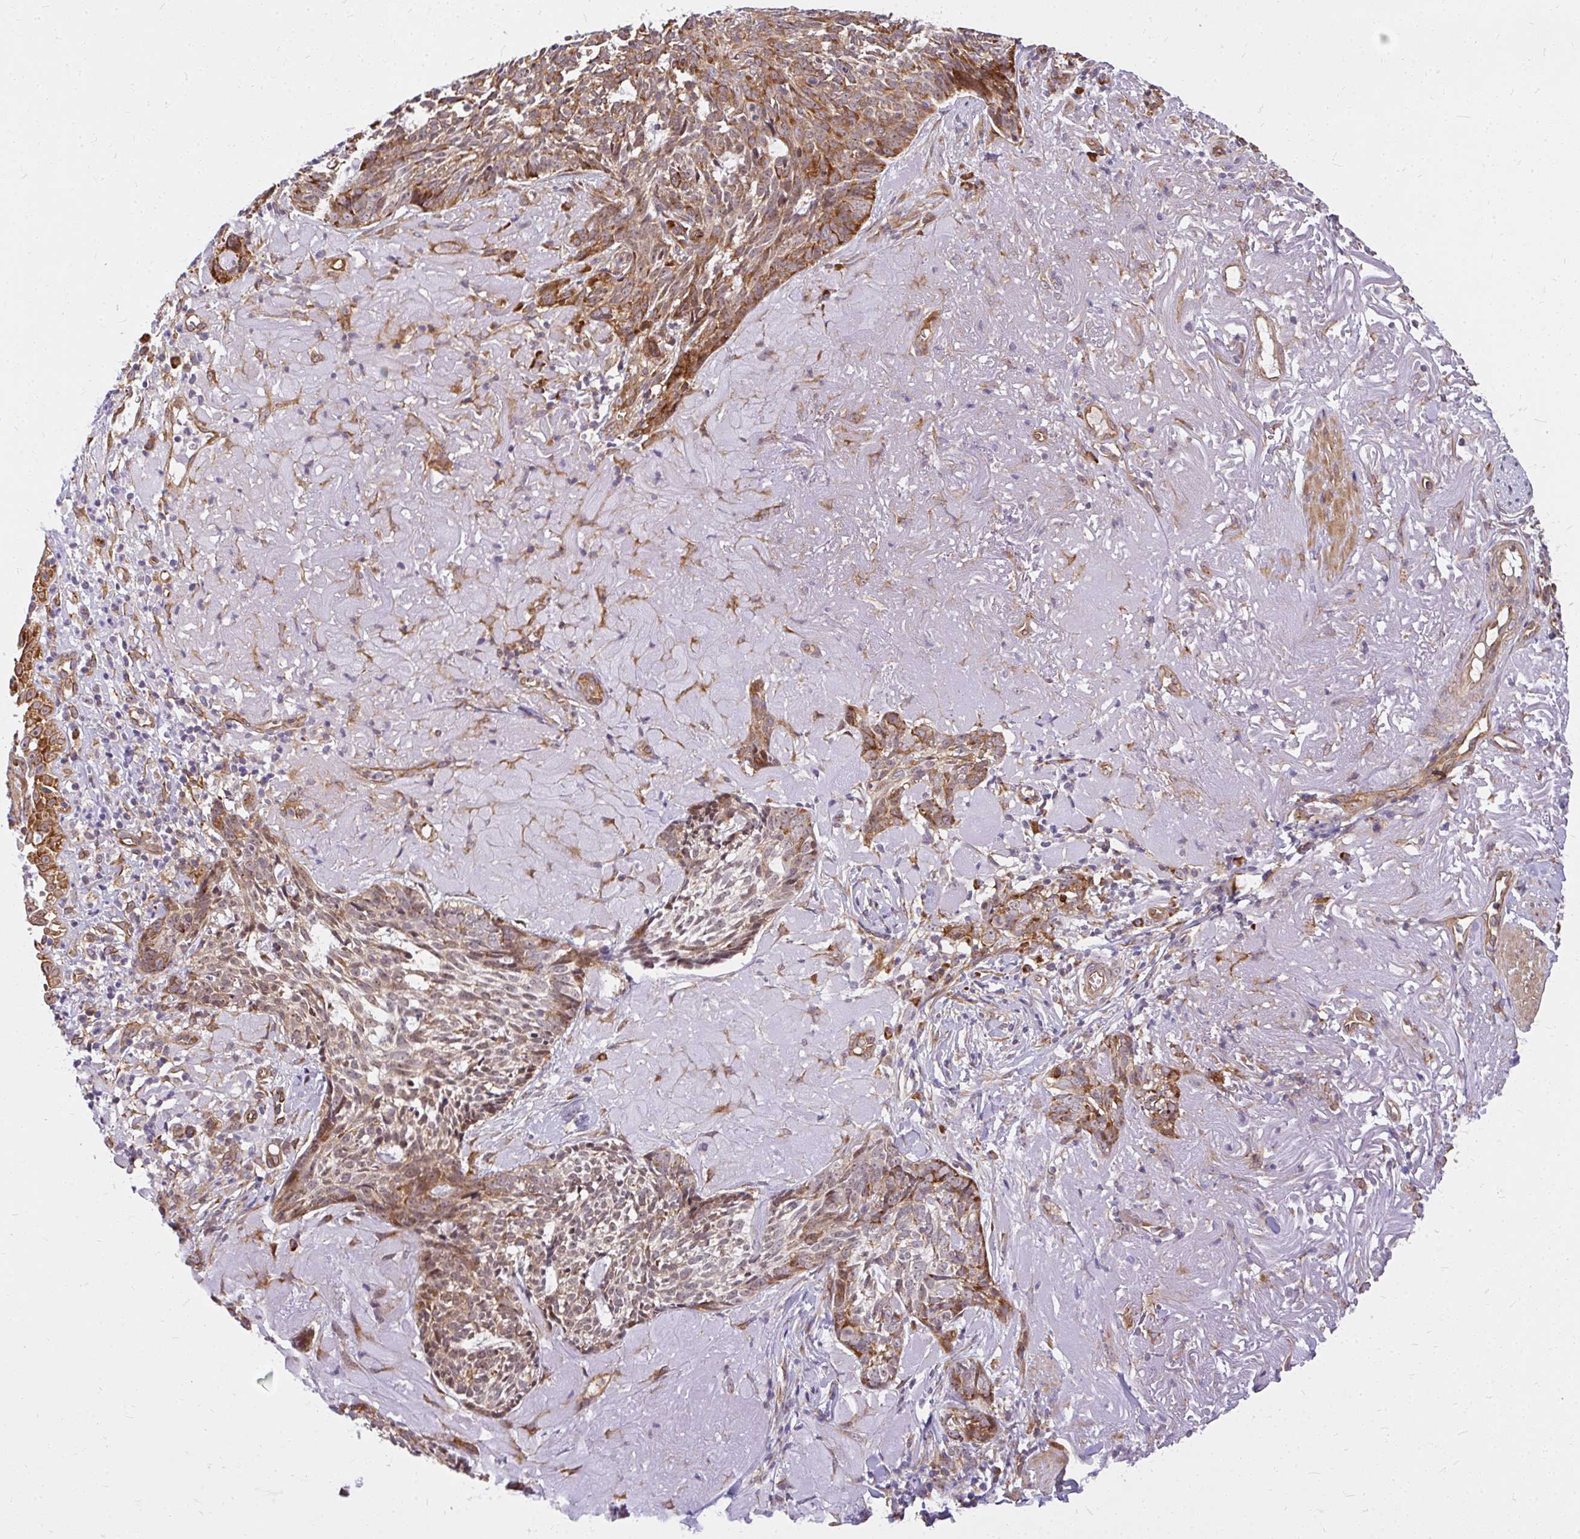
{"staining": {"intensity": "moderate", "quantity": "25%-75%", "location": "cytoplasmic/membranous"}, "tissue": "skin cancer", "cell_type": "Tumor cells", "image_type": "cancer", "snomed": [{"axis": "morphology", "description": "Basal cell carcinoma"}, {"axis": "topography", "description": "Skin"}, {"axis": "topography", "description": "Skin of face"}], "caption": "A high-resolution micrograph shows immunohistochemistry (IHC) staining of basal cell carcinoma (skin), which shows moderate cytoplasmic/membranous expression in about 25%-75% of tumor cells.", "gene": "RSKR", "patient": {"sex": "female", "age": 95}}